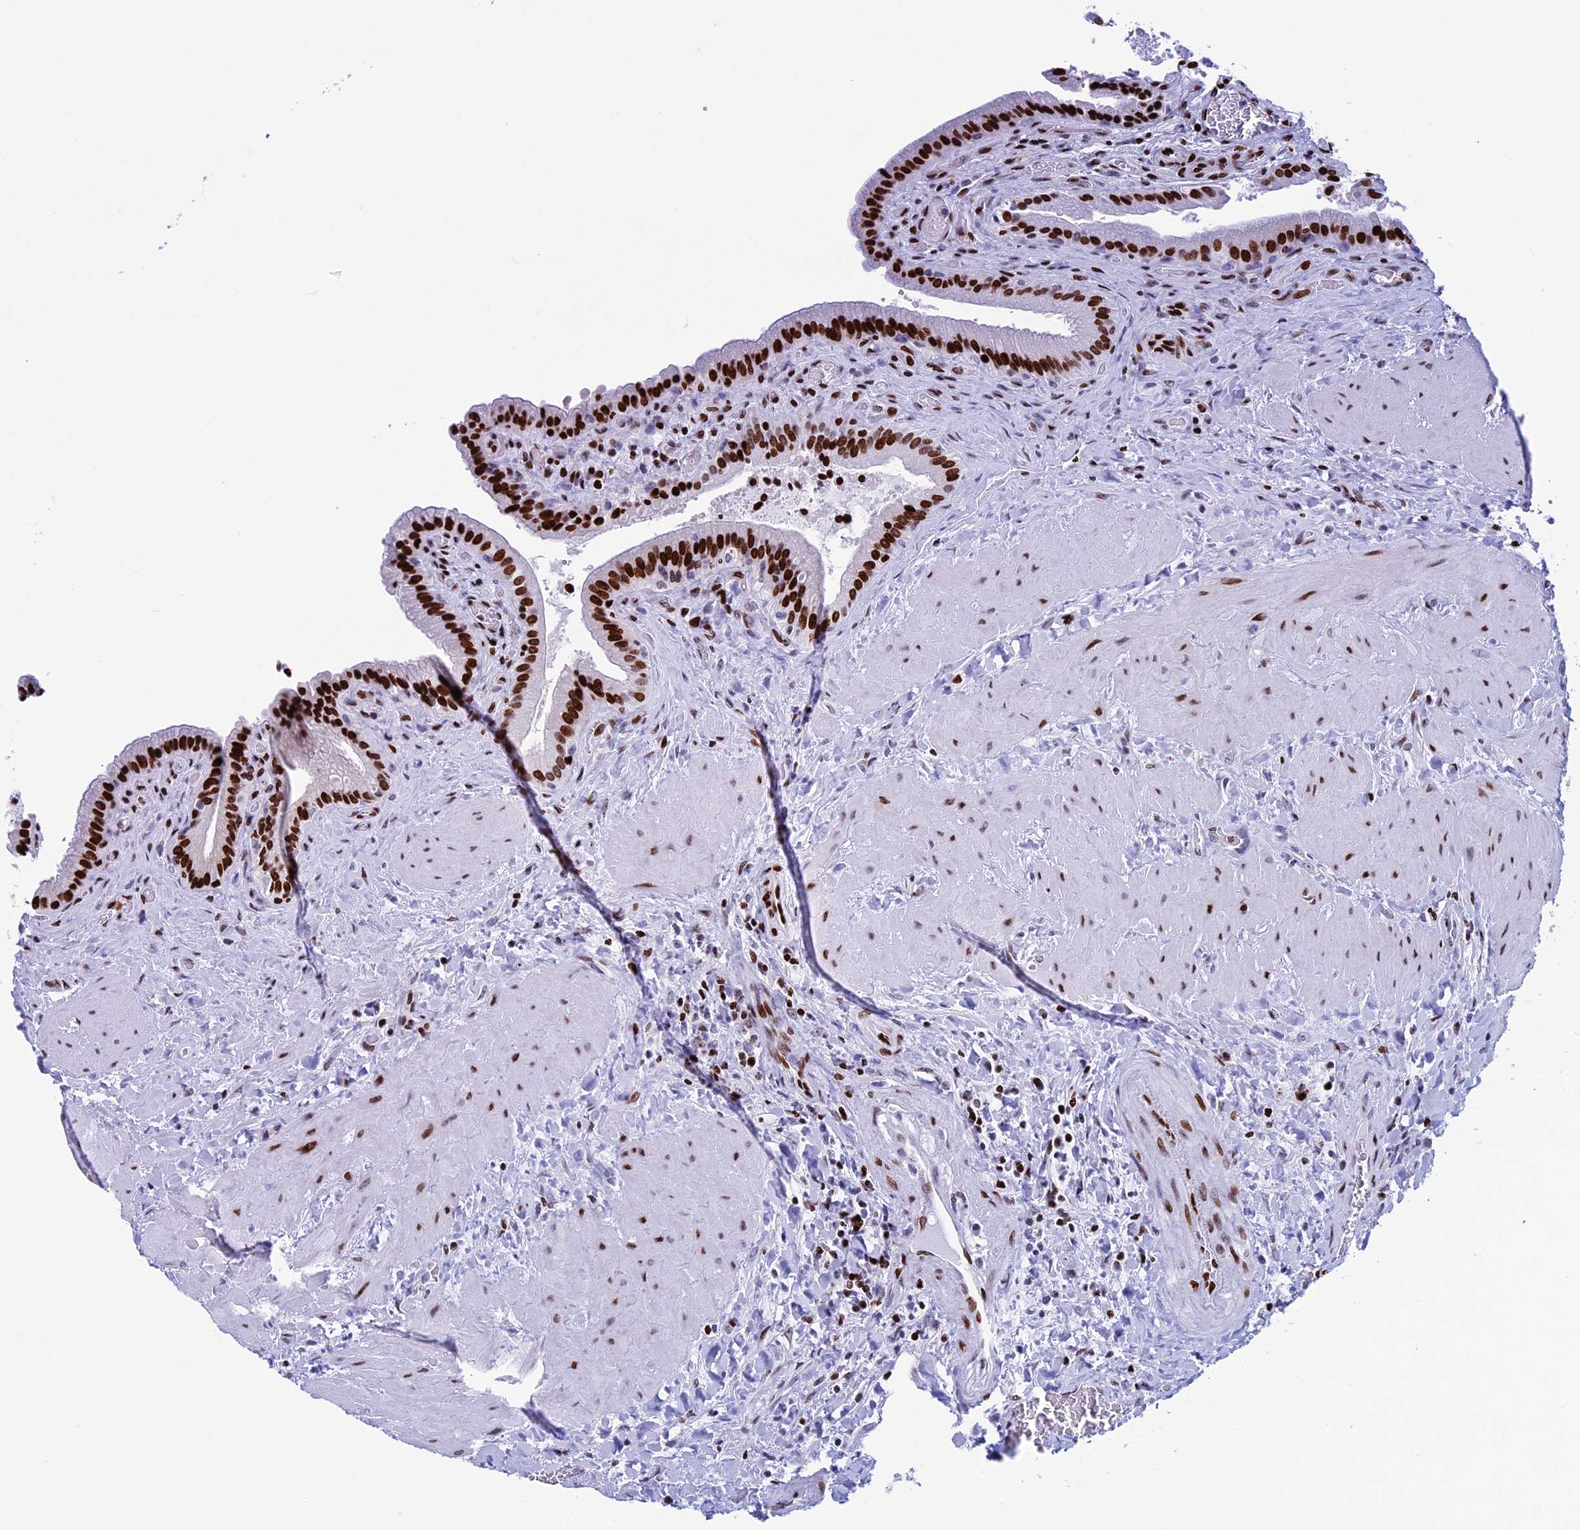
{"staining": {"intensity": "strong", "quantity": ">75%", "location": "nuclear"}, "tissue": "gallbladder", "cell_type": "Glandular cells", "image_type": "normal", "snomed": [{"axis": "morphology", "description": "Normal tissue, NOS"}, {"axis": "topography", "description": "Gallbladder"}], "caption": "Protein expression analysis of normal gallbladder reveals strong nuclear positivity in approximately >75% of glandular cells.", "gene": "BTBD3", "patient": {"sex": "male", "age": 24}}